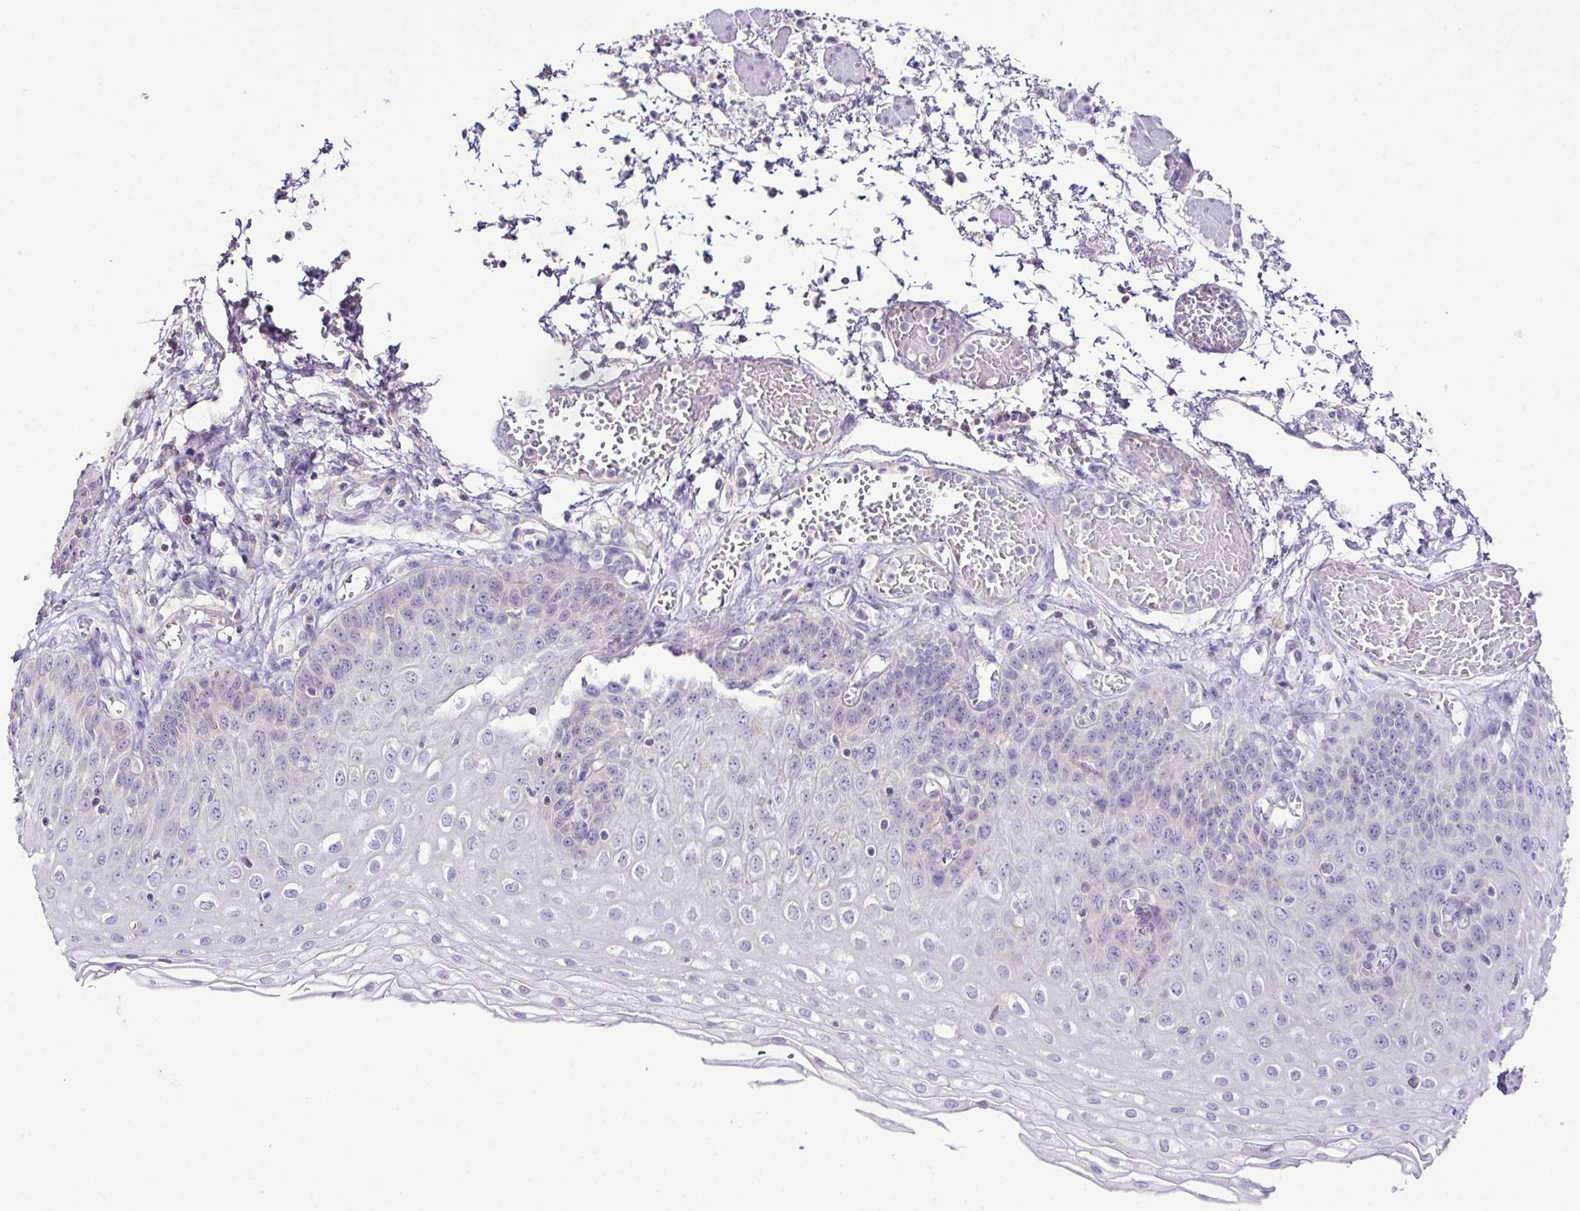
{"staining": {"intensity": "negative", "quantity": "none", "location": "none"}, "tissue": "esophagus", "cell_type": "Squamous epithelial cells", "image_type": "normal", "snomed": [{"axis": "morphology", "description": "Normal tissue, NOS"}, {"axis": "morphology", "description": "Adenocarcinoma, NOS"}, {"axis": "topography", "description": "Esophagus"}], "caption": "A photomicrograph of esophagus stained for a protein shows no brown staining in squamous epithelial cells. Nuclei are stained in blue.", "gene": "D2HGDH", "patient": {"sex": "male", "age": 81}}